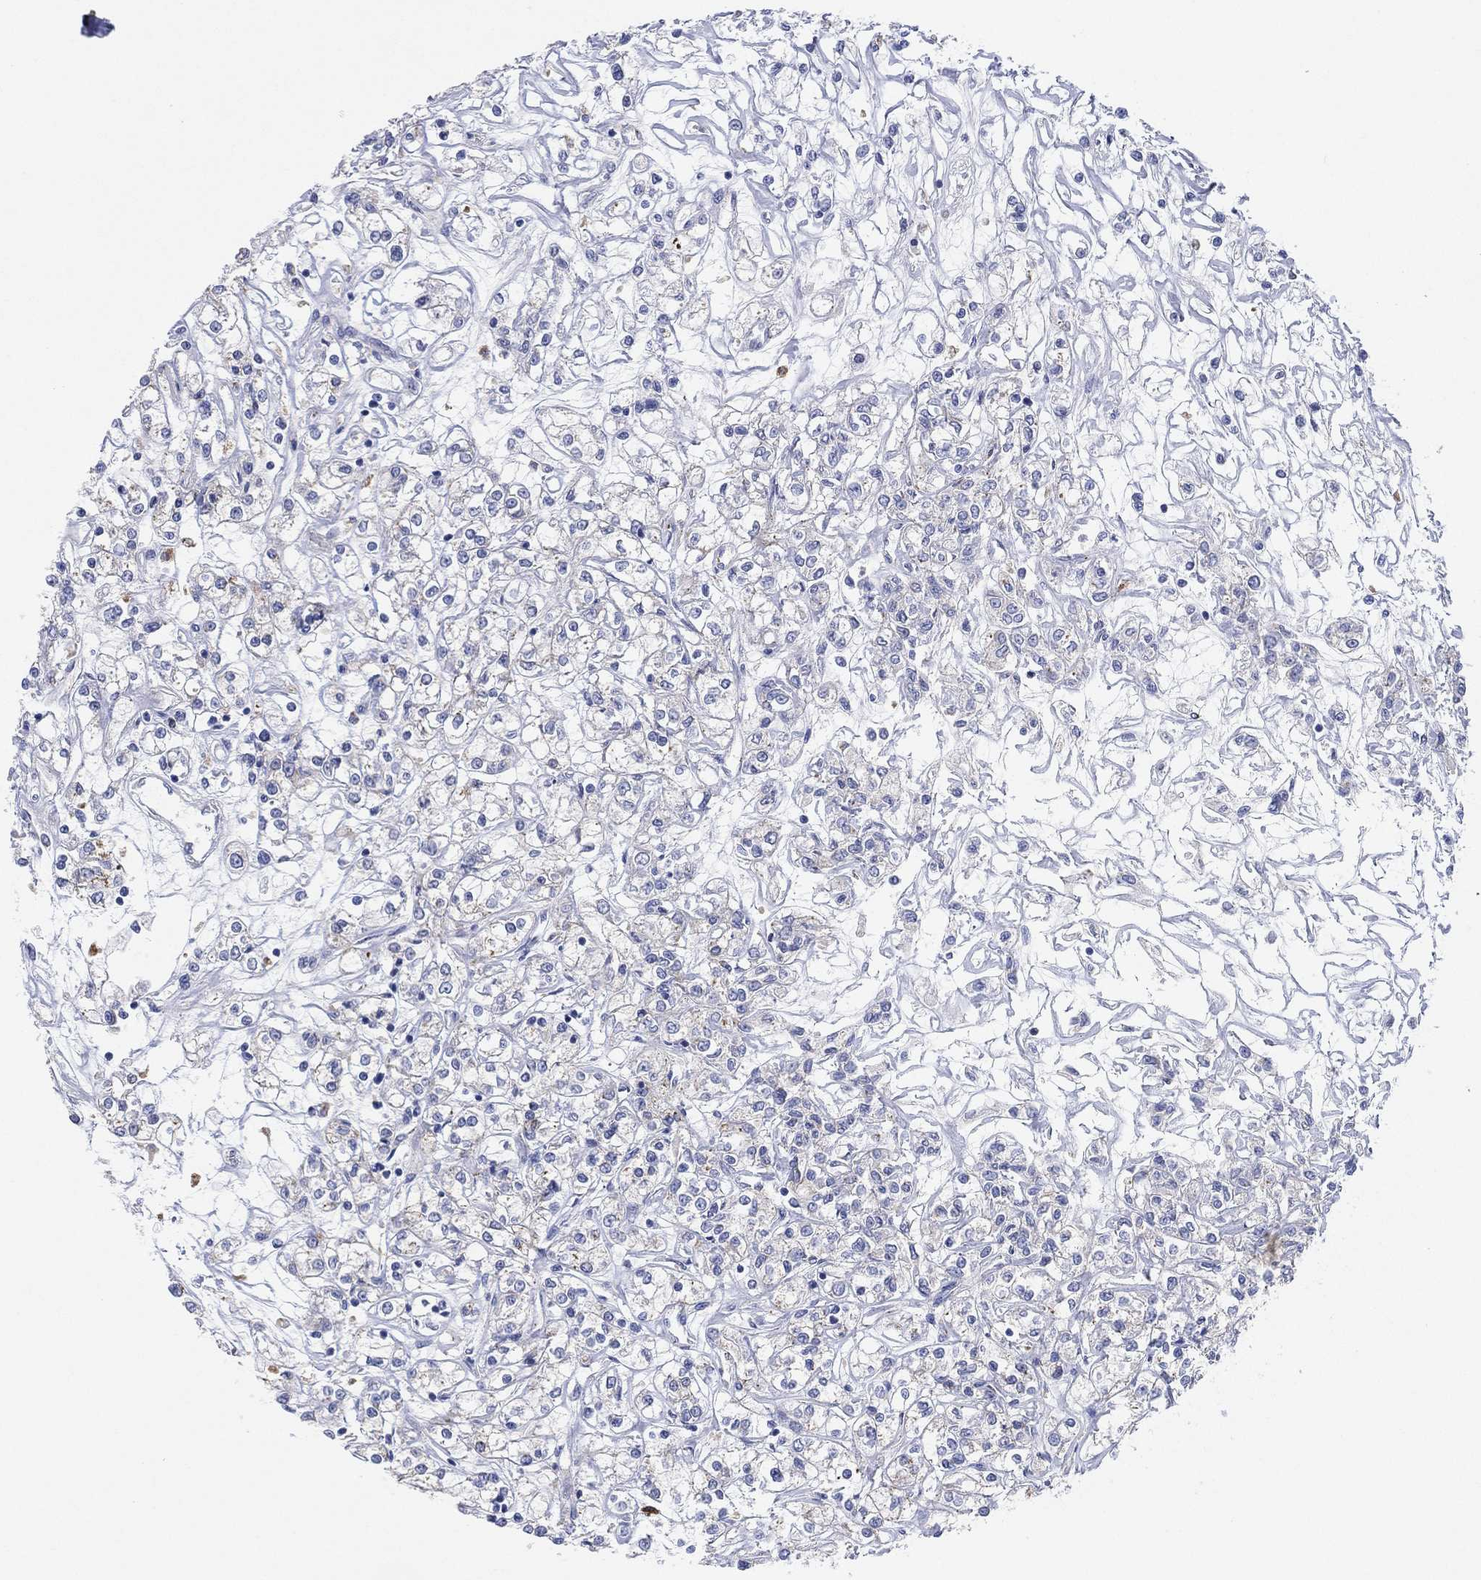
{"staining": {"intensity": "negative", "quantity": "none", "location": "none"}, "tissue": "renal cancer", "cell_type": "Tumor cells", "image_type": "cancer", "snomed": [{"axis": "morphology", "description": "Adenocarcinoma, NOS"}, {"axis": "topography", "description": "Kidney"}], "caption": "The image demonstrates no staining of tumor cells in adenocarcinoma (renal).", "gene": "GALNS", "patient": {"sex": "female", "age": 59}}